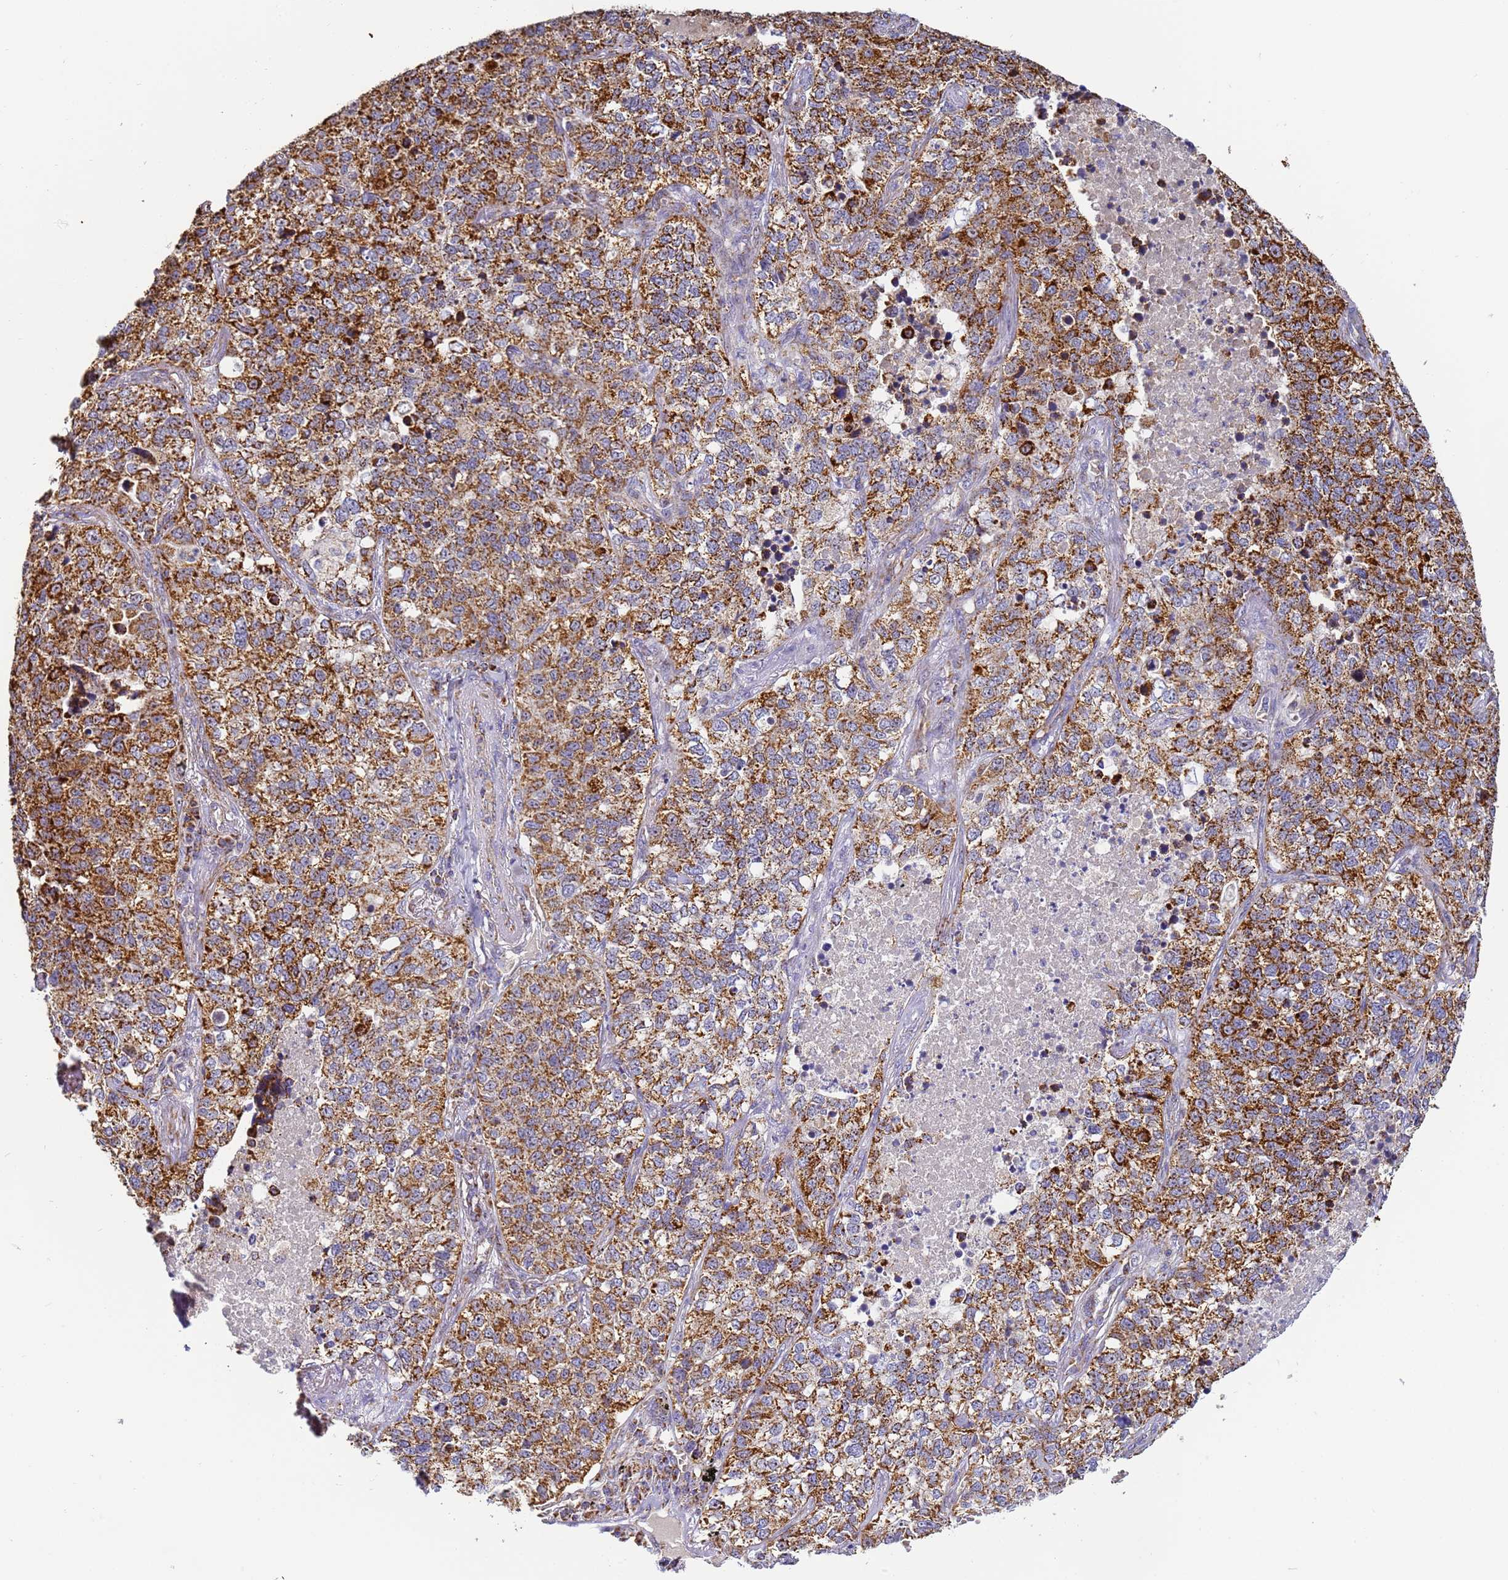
{"staining": {"intensity": "strong", "quantity": ">75%", "location": "cytoplasmic/membranous"}, "tissue": "lung cancer", "cell_type": "Tumor cells", "image_type": "cancer", "snomed": [{"axis": "morphology", "description": "Adenocarcinoma, NOS"}, {"axis": "topography", "description": "Lung"}], "caption": "Human lung cancer (adenocarcinoma) stained with a protein marker demonstrates strong staining in tumor cells.", "gene": "FRG2C", "patient": {"sex": "male", "age": 49}}